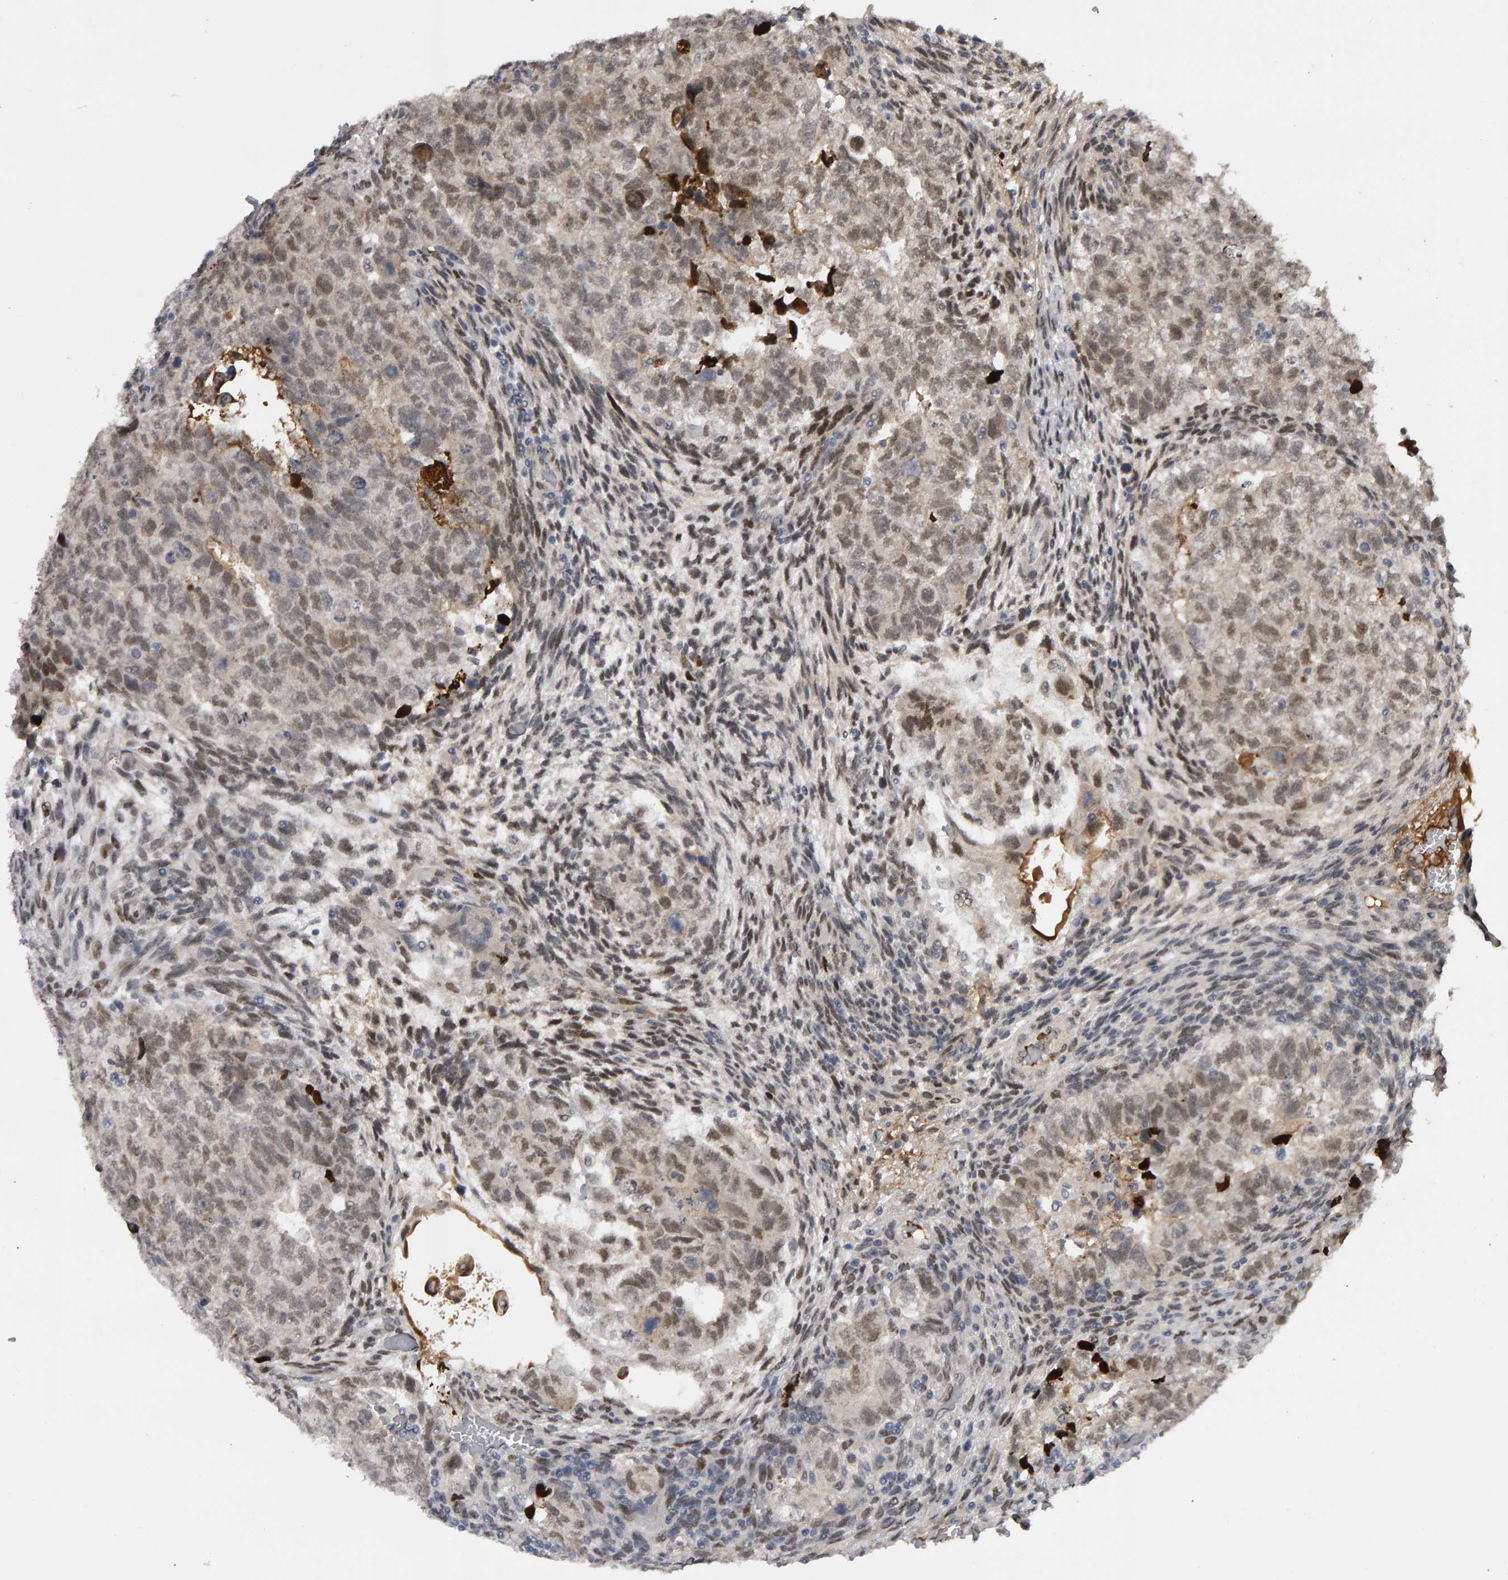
{"staining": {"intensity": "weak", "quantity": ">75%", "location": "nuclear"}, "tissue": "testis cancer", "cell_type": "Tumor cells", "image_type": "cancer", "snomed": [{"axis": "morphology", "description": "Carcinoma, Embryonal, NOS"}, {"axis": "topography", "description": "Testis"}], "caption": "Immunohistochemical staining of human embryonal carcinoma (testis) demonstrates weak nuclear protein positivity in approximately >75% of tumor cells.", "gene": "IPO8", "patient": {"sex": "male", "age": 36}}